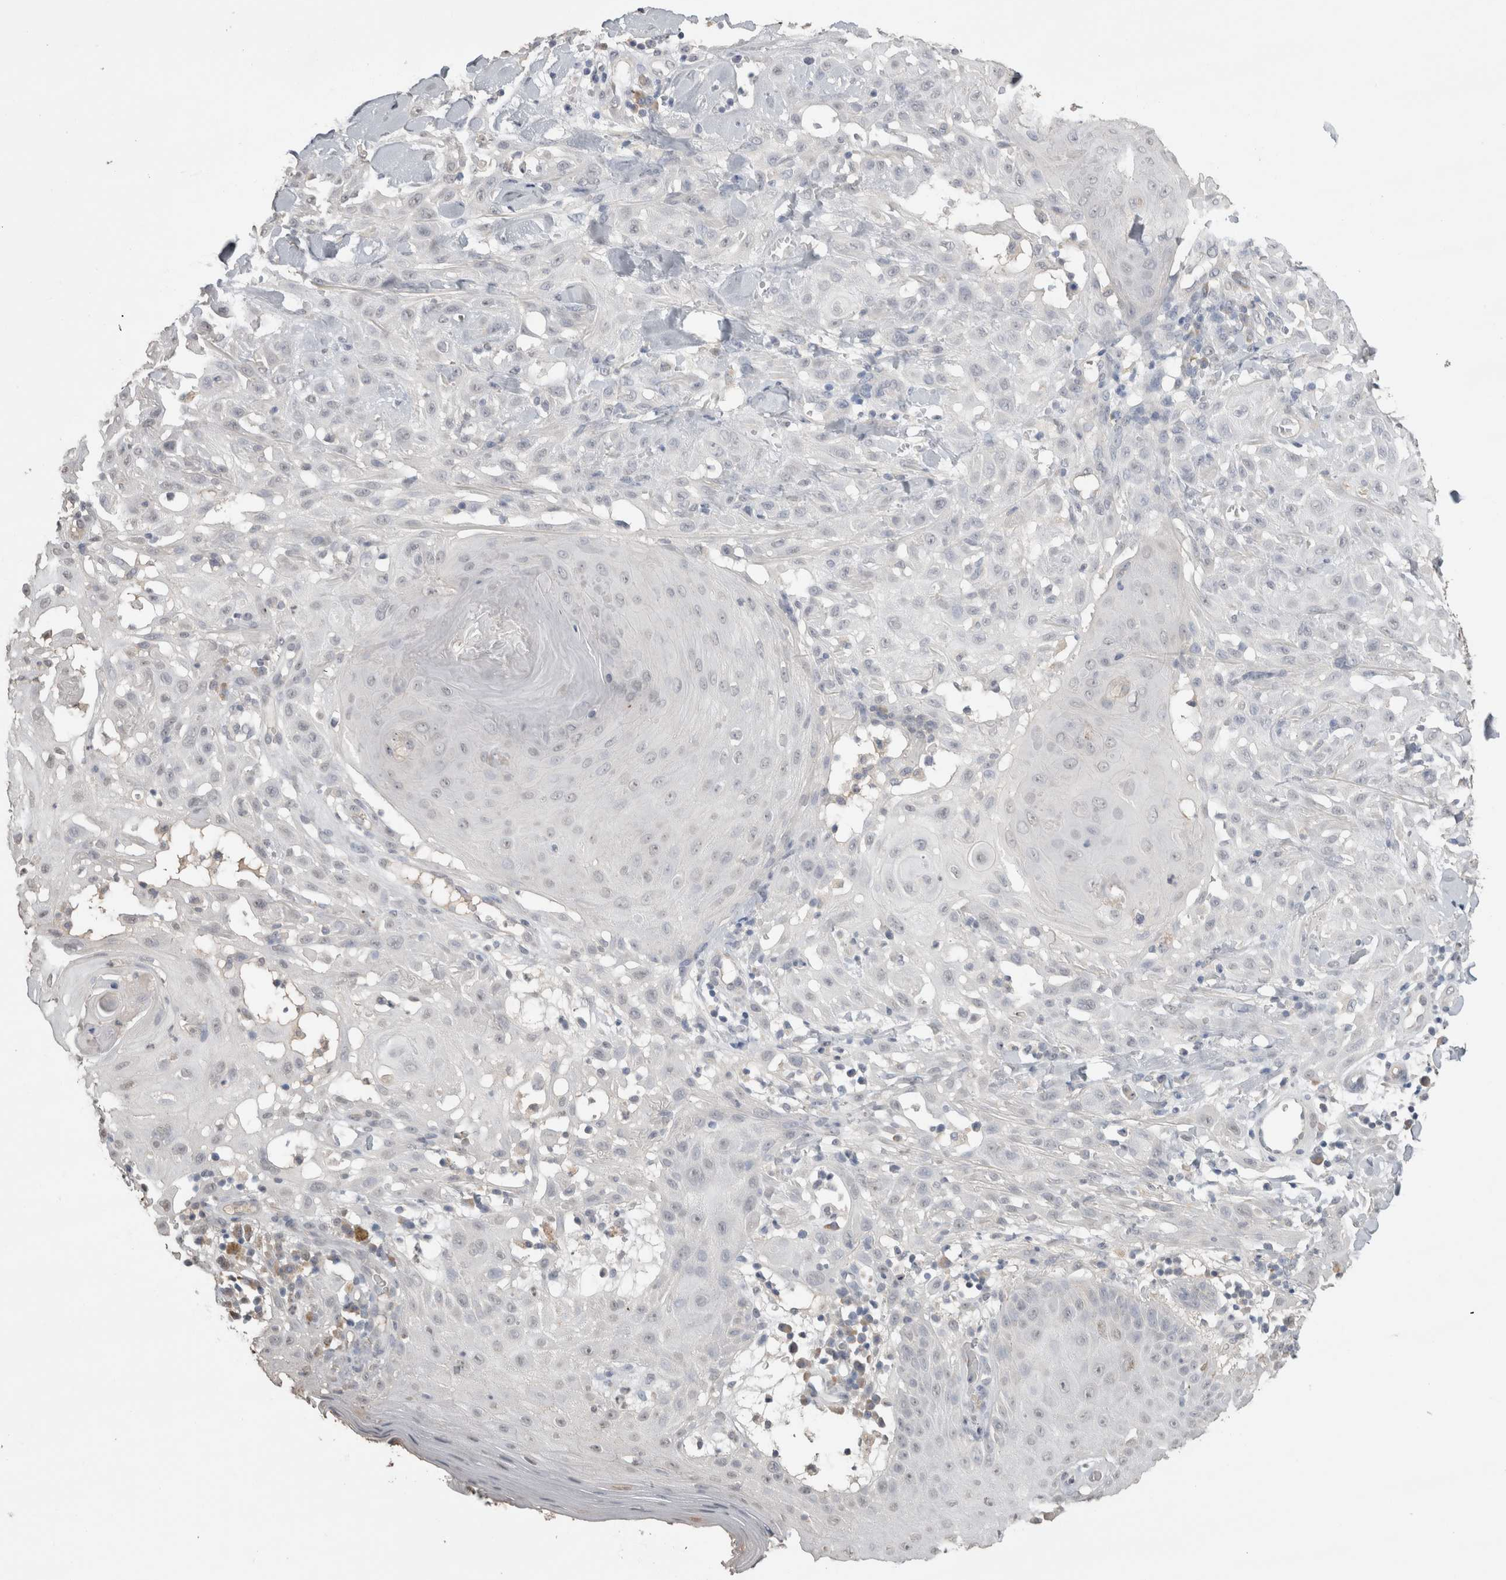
{"staining": {"intensity": "negative", "quantity": "none", "location": "none"}, "tissue": "skin cancer", "cell_type": "Tumor cells", "image_type": "cancer", "snomed": [{"axis": "morphology", "description": "Squamous cell carcinoma, NOS"}, {"axis": "topography", "description": "Skin"}], "caption": "There is no significant staining in tumor cells of skin cancer. (Immunohistochemistry (ihc), brightfield microscopy, high magnification).", "gene": "NAALADL2", "patient": {"sex": "male", "age": 24}}